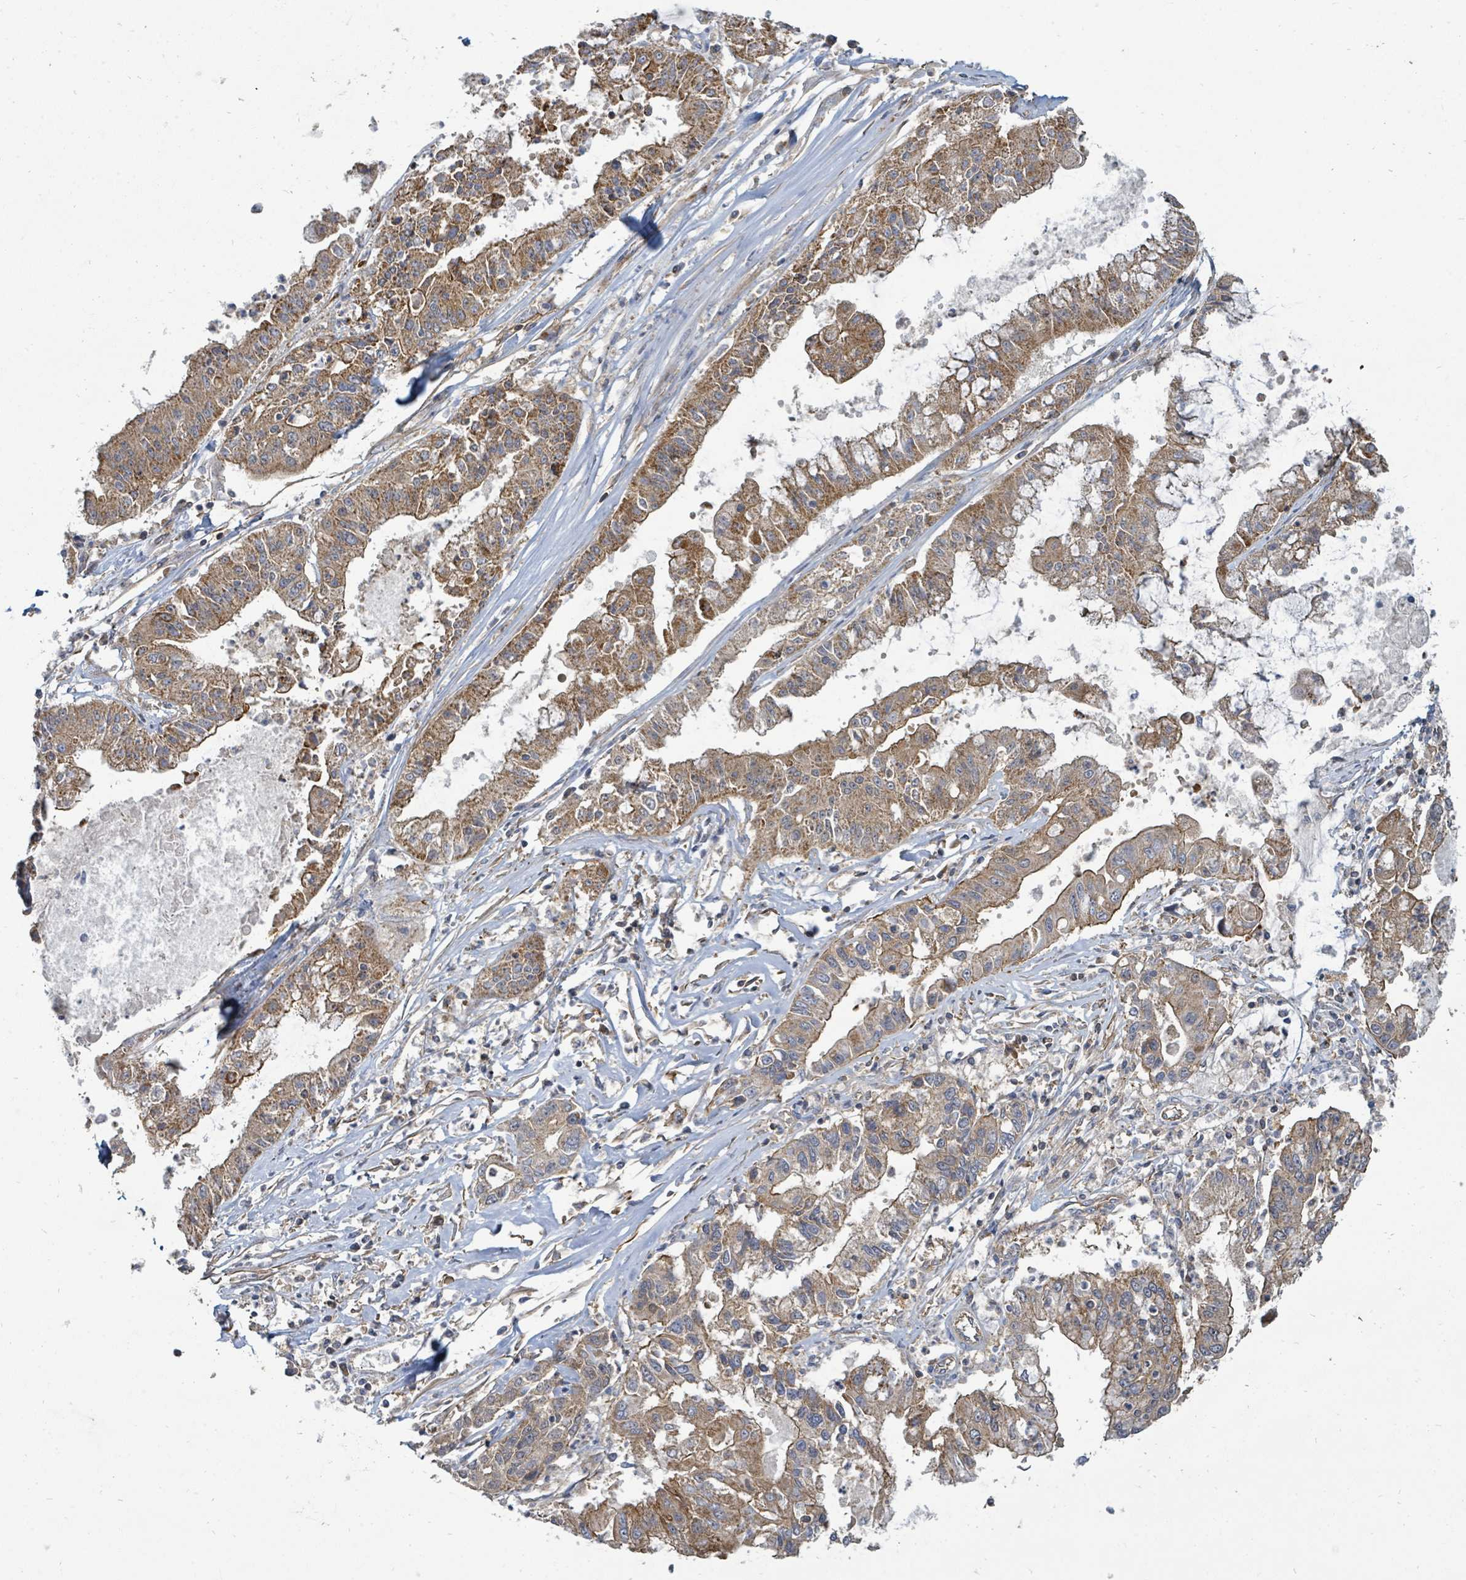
{"staining": {"intensity": "moderate", "quantity": ">75%", "location": "cytoplasmic/membranous"}, "tissue": "ovarian cancer", "cell_type": "Tumor cells", "image_type": "cancer", "snomed": [{"axis": "morphology", "description": "Cystadenocarcinoma, mucinous, NOS"}, {"axis": "topography", "description": "Ovary"}], "caption": "A brown stain shows moderate cytoplasmic/membranous positivity of a protein in human ovarian mucinous cystadenocarcinoma tumor cells. (DAB IHC, brown staining for protein, blue staining for nuclei).", "gene": "BOLA2B", "patient": {"sex": "female", "age": 70}}